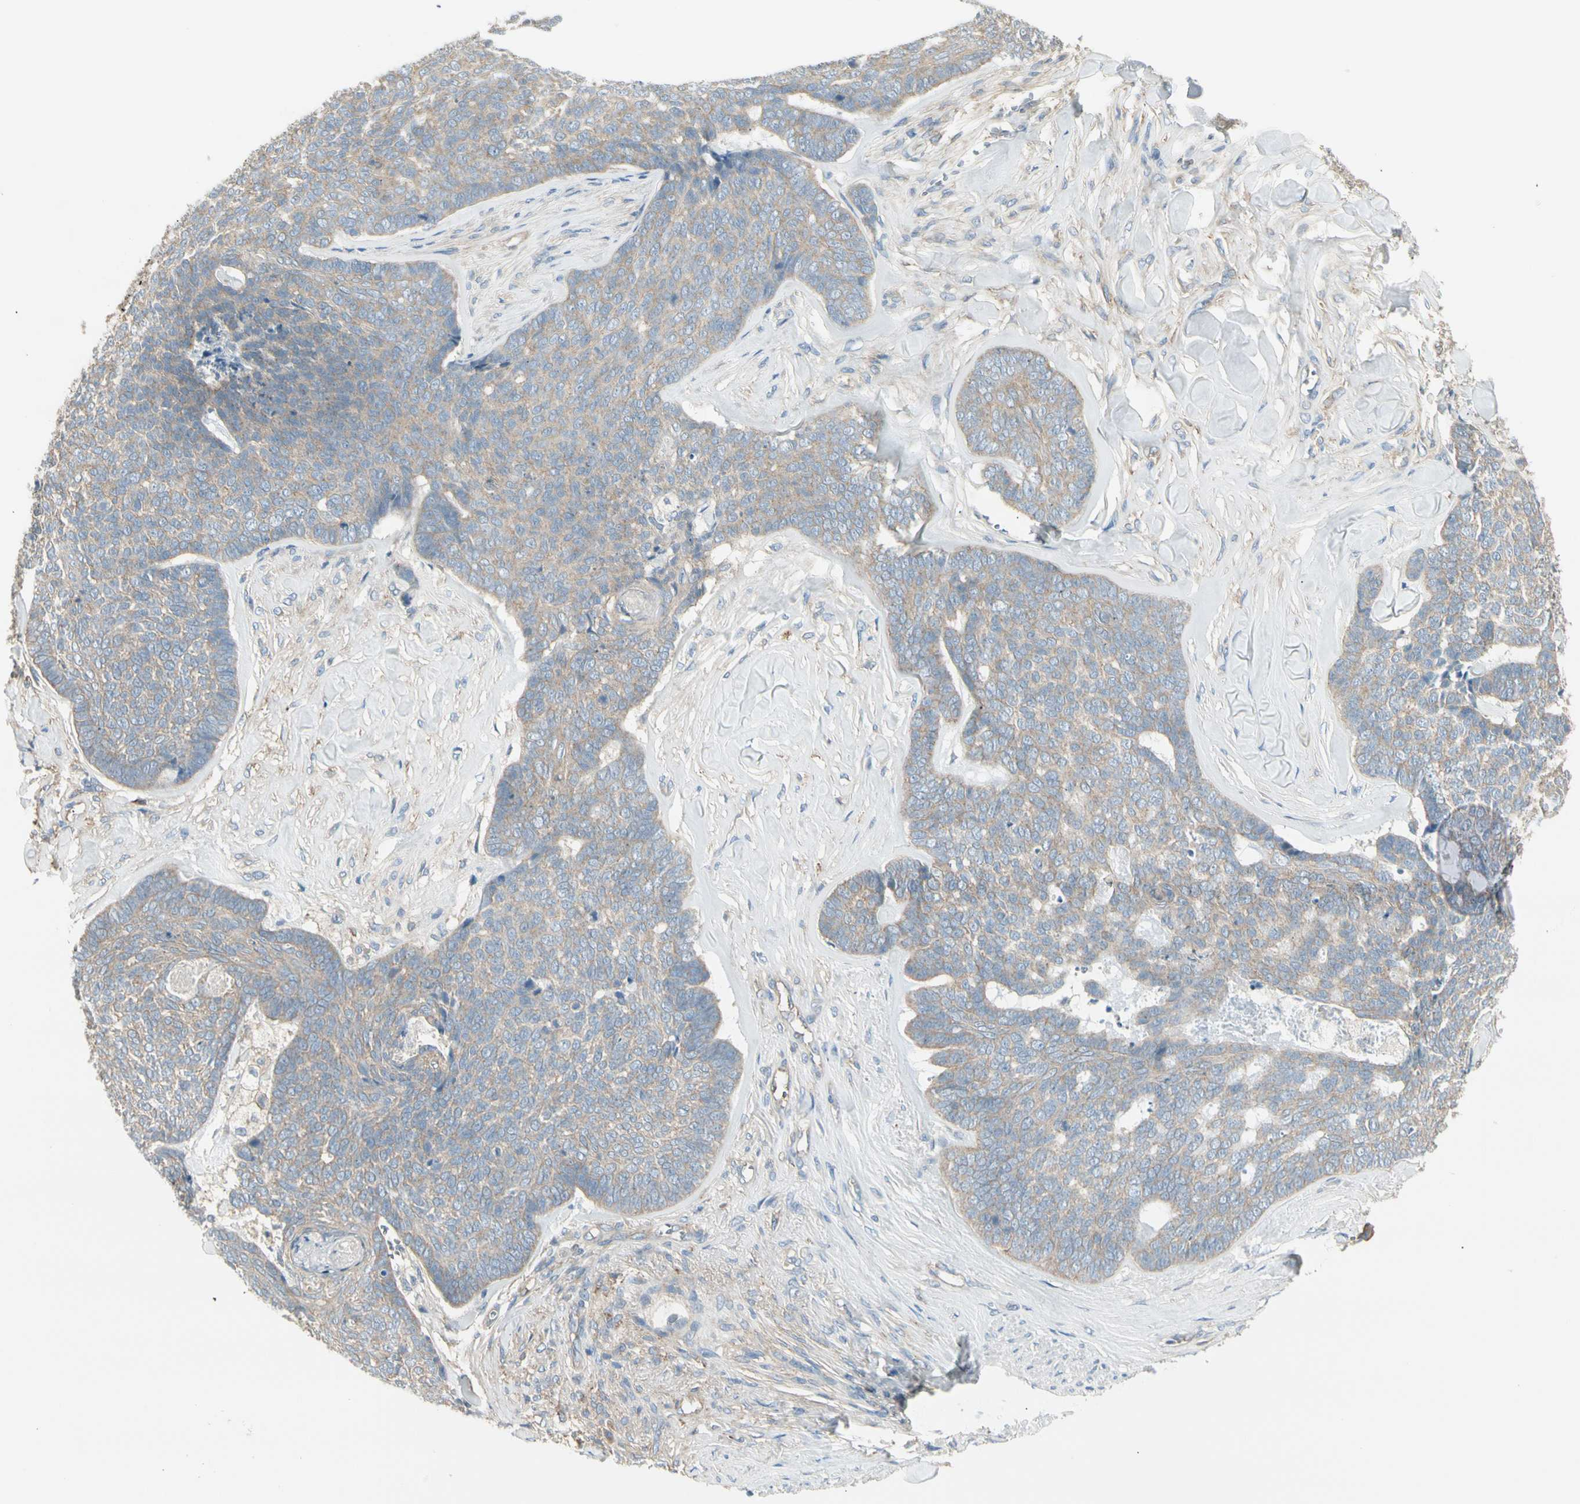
{"staining": {"intensity": "weak", "quantity": ">75%", "location": "cytoplasmic/membranous"}, "tissue": "skin cancer", "cell_type": "Tumor cells", "image_type": "cancer", "snomed": [{"axis": "morphology", "description": "Basal cell carcinoma"}, {"axis": "topography", "description": "Skin"}], "caption": "Immunohistochemistry photomicrograph of human skin cancer (basal cell carcinoma) stained for a protein (brown), which shows low levels of weak cytoplasmic/membranous staining in about >75% of tumor cells.", "gene": "AGFG1", "patient": {"sex": "male", "age": 84}}